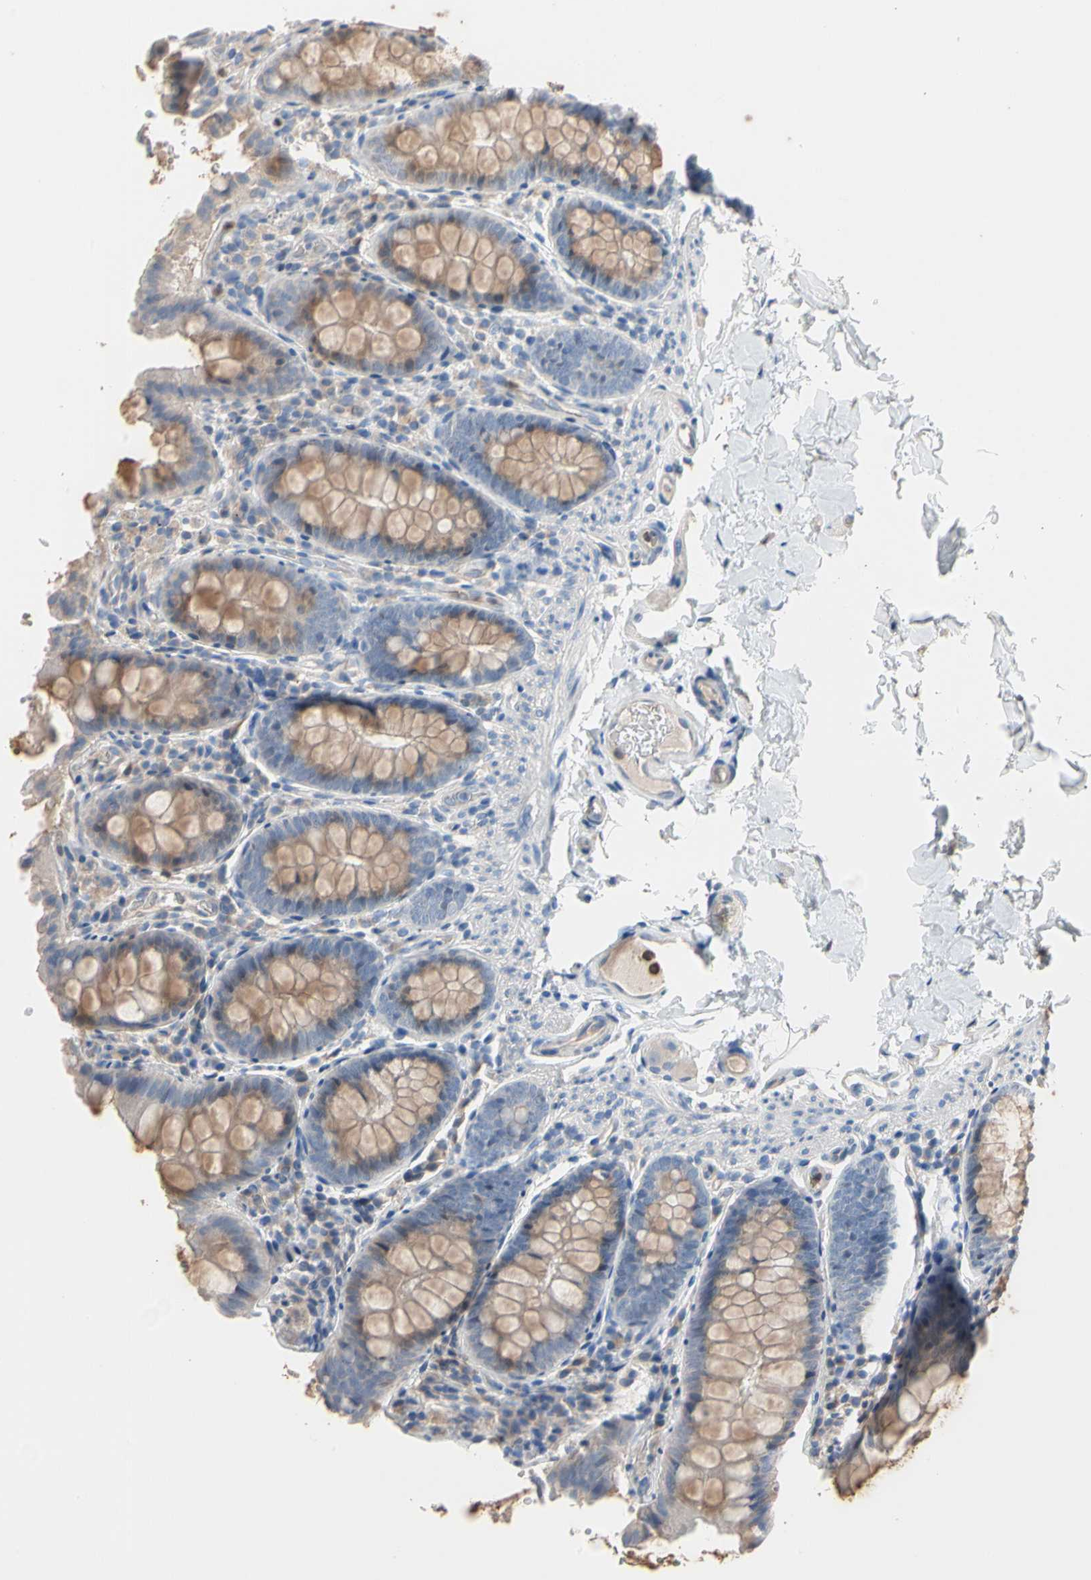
{"staining": {"intensity": "weak", "quantity": "<25%", "location": "cytoplasmic/membranous"}, "tissue": "colon", "cell_type": "Endothelial cells", "image_type": "normal", "snomed": [{"axis": "morphology", "description": "Normal tissue, NOS"}, {"axis": "topography", "description": "Colon"}], "caption": "IHC of benign human colon demonstrates no staining in endothelial cells. (Stains: DAB immunohistochemistry (IHC) with hematoxylin counter stain, Microscopy: brightfield microscopy at high magnification).", "gene": "BBOX1", "patient": {"sex": "female", "age": 61}}